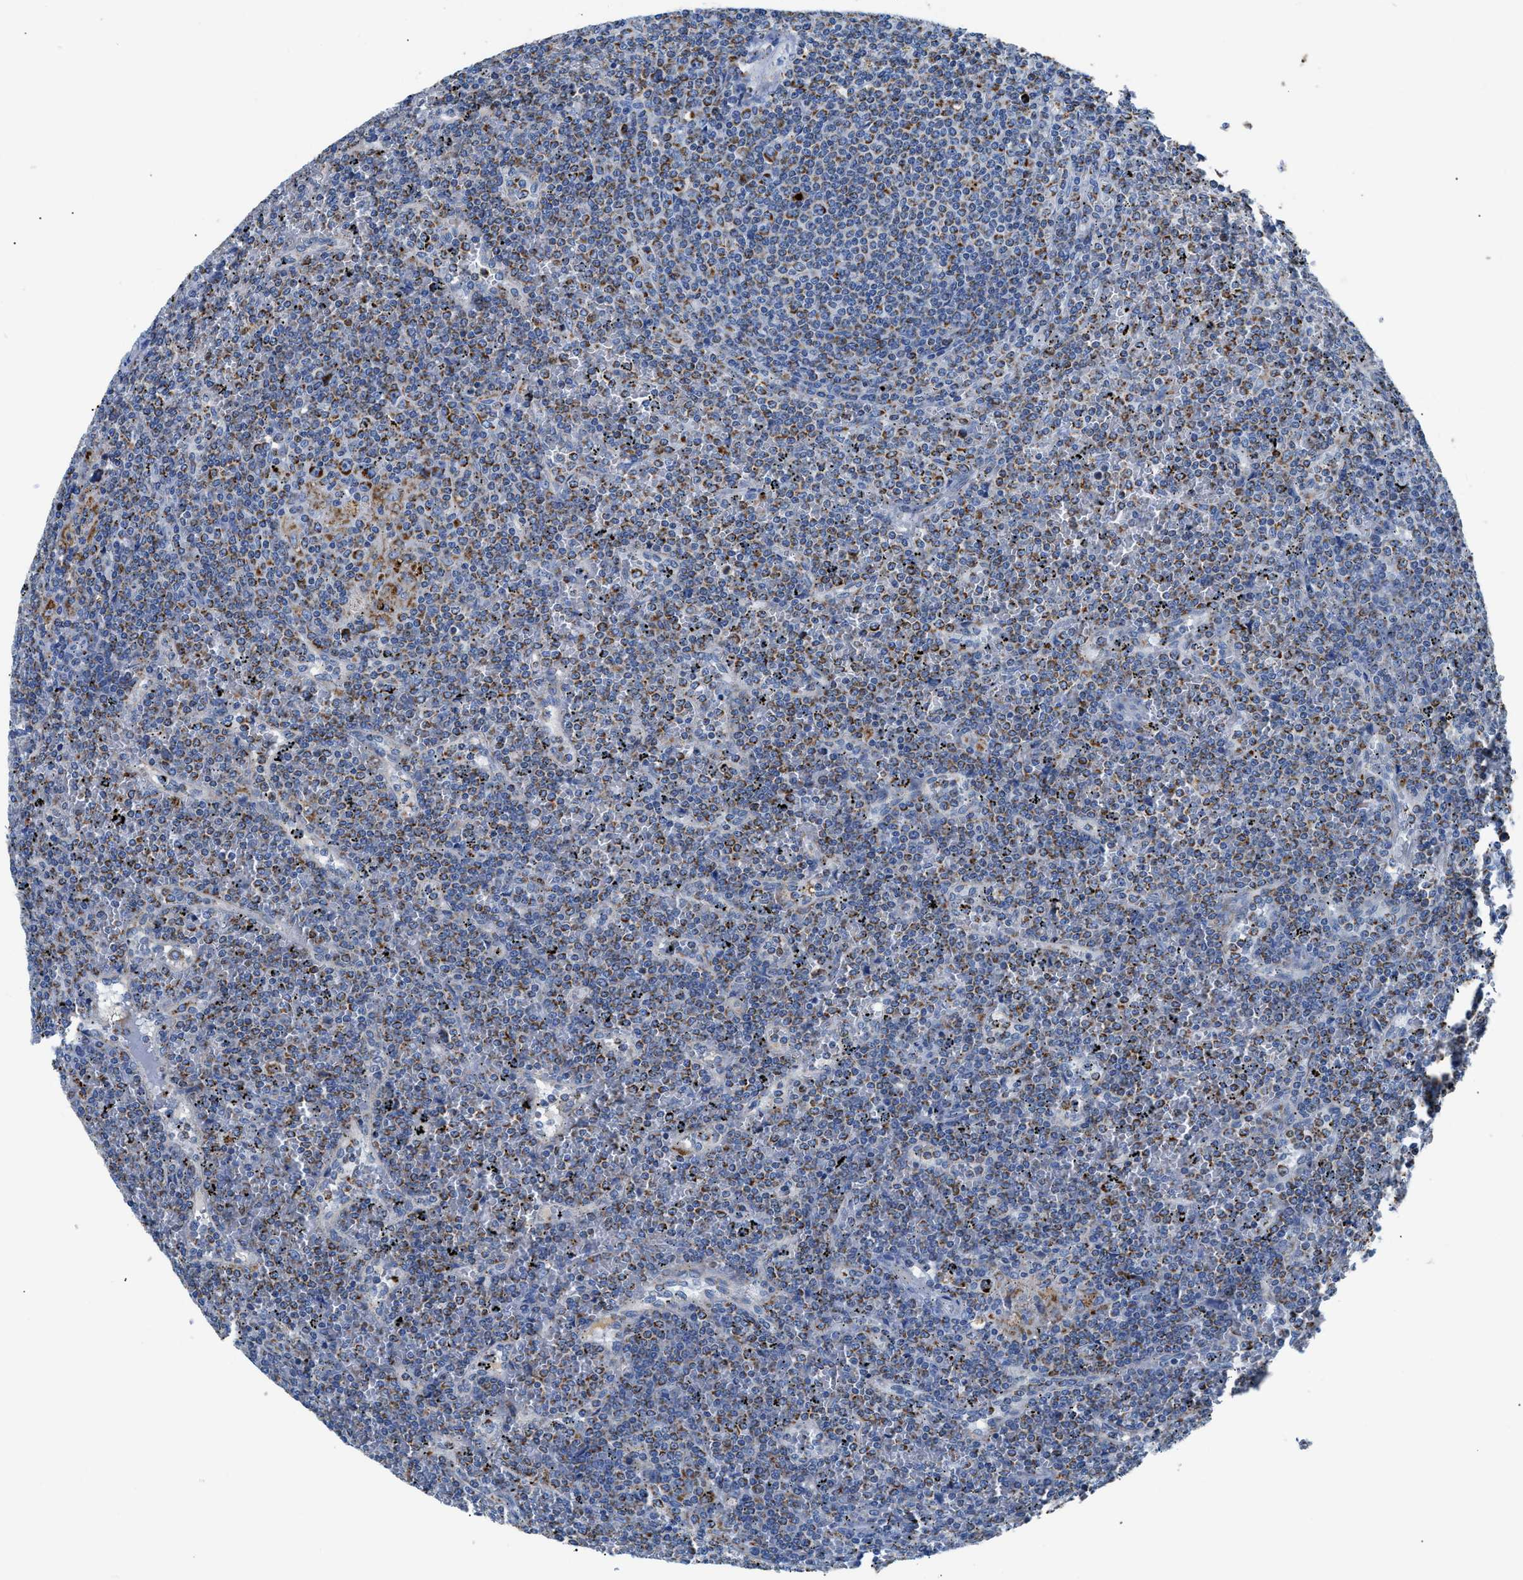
{"staining": {"intensity": "moderate", "quantity": "<25%", "location": "cytoplasmic/membranous"}, "tissue": "lymphoma", "cell_type": "Tumor cells", "image_type": "cancer", "snomed": [{"axis": "morphology", "description": "Malignant lymphoma, non-Hodgkin's type, Low grade"}, {"axis": "topography", "description": "Spleen"}], "caption": "This histopathology image shows immunohistochemistry (IHC) staining of lymphoma, with low moderate cytoplasmic/membranous positivity in about <25% of tumor cells.", "gene": "ZDHHC3", "patient": {"sex": "female", "age": 19}}